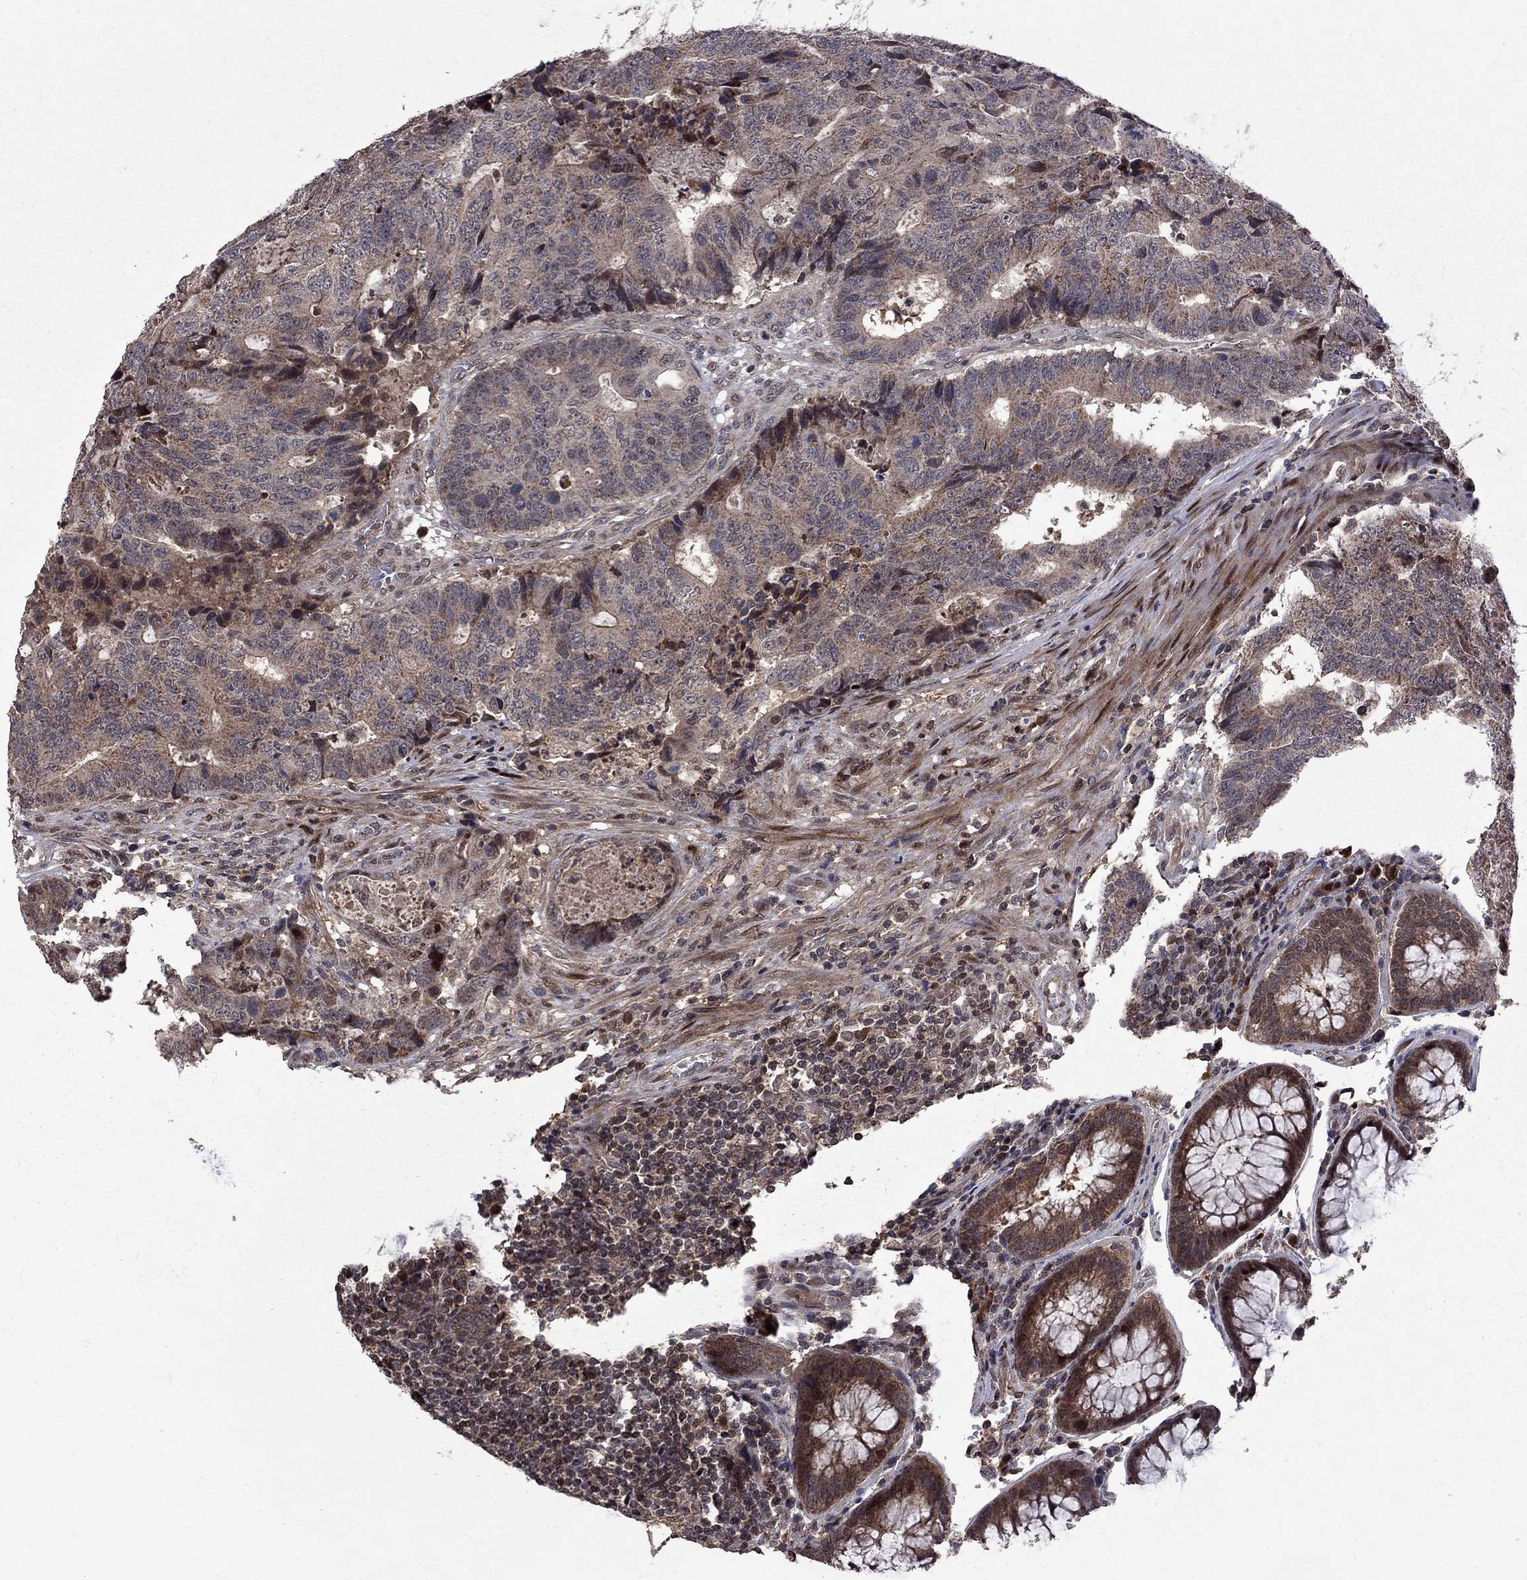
{"staining": {"intensity": "moderate", "quantity": "<25%", "location": "cytoplasmic/membranous"}, "tissue": "colorectal cancer", "cell_type": "Tumor cells", "image_type": "cancer", "snomed": [{"axis": "morphology", "description": "Adenocarcinoma, NOS"}, {"axis": "topography", "description": "Colon"}], "caption": "Immunohistochemistry (IHC) (DAB (3,3'-diaminobenzidine)) staining of human adenocarcinoma (colorectal) exhibits moderate cytoplasmic/membranous protein positivity in approximately <25% of tumor cells.", "gene": "IPP", "patient": {"sex": "female", "age": 48}}